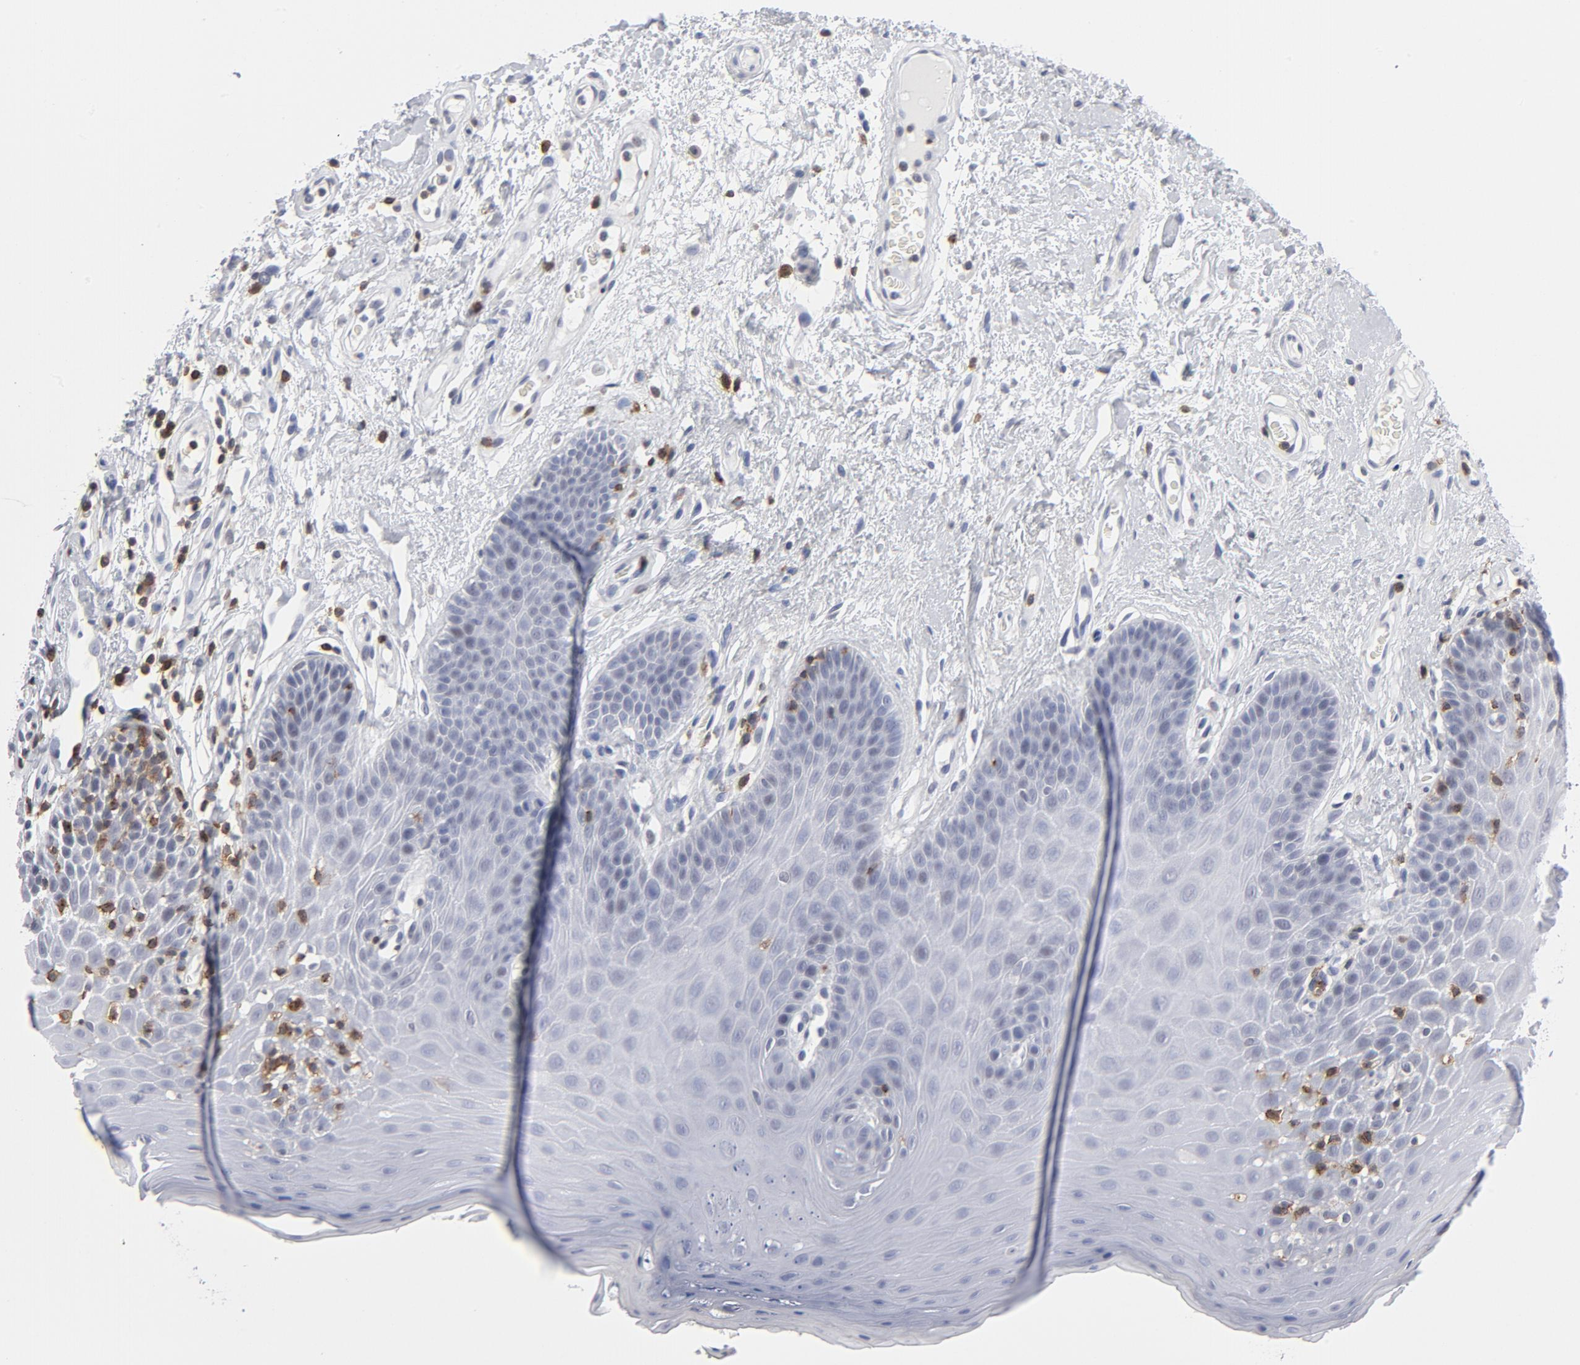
{"staining": {"intensity": "negative", "quantity": "none", "location": "none"}, "tissue": "oral mucosa", "cell_type": "Squamous epithelial cells", "image_type": "normal", "snomed": [{"axis": "morphology", "description": "Normal tissue, NOS"}, {"axis": "morphology", "description": "Squamous cell carcinoma, NOS"}, {"axis": "topography", "description": "Skeletal muscle"}, {"axis": "topography", "description": "Oral tissue"}, {"axis": "topography", "description": "Head-Neck"}], "caption": "DAB (3,3'-diaminobenzidine) immunohistochemical staining of unremarkable oral mucosa shows no significant expression in squamous epithelial cells. (DAB immunohistochemistry (IHC) with hematoxylin counter stain).", "gene": "CD2", "patient": {"sex": "male", "age": 71}}